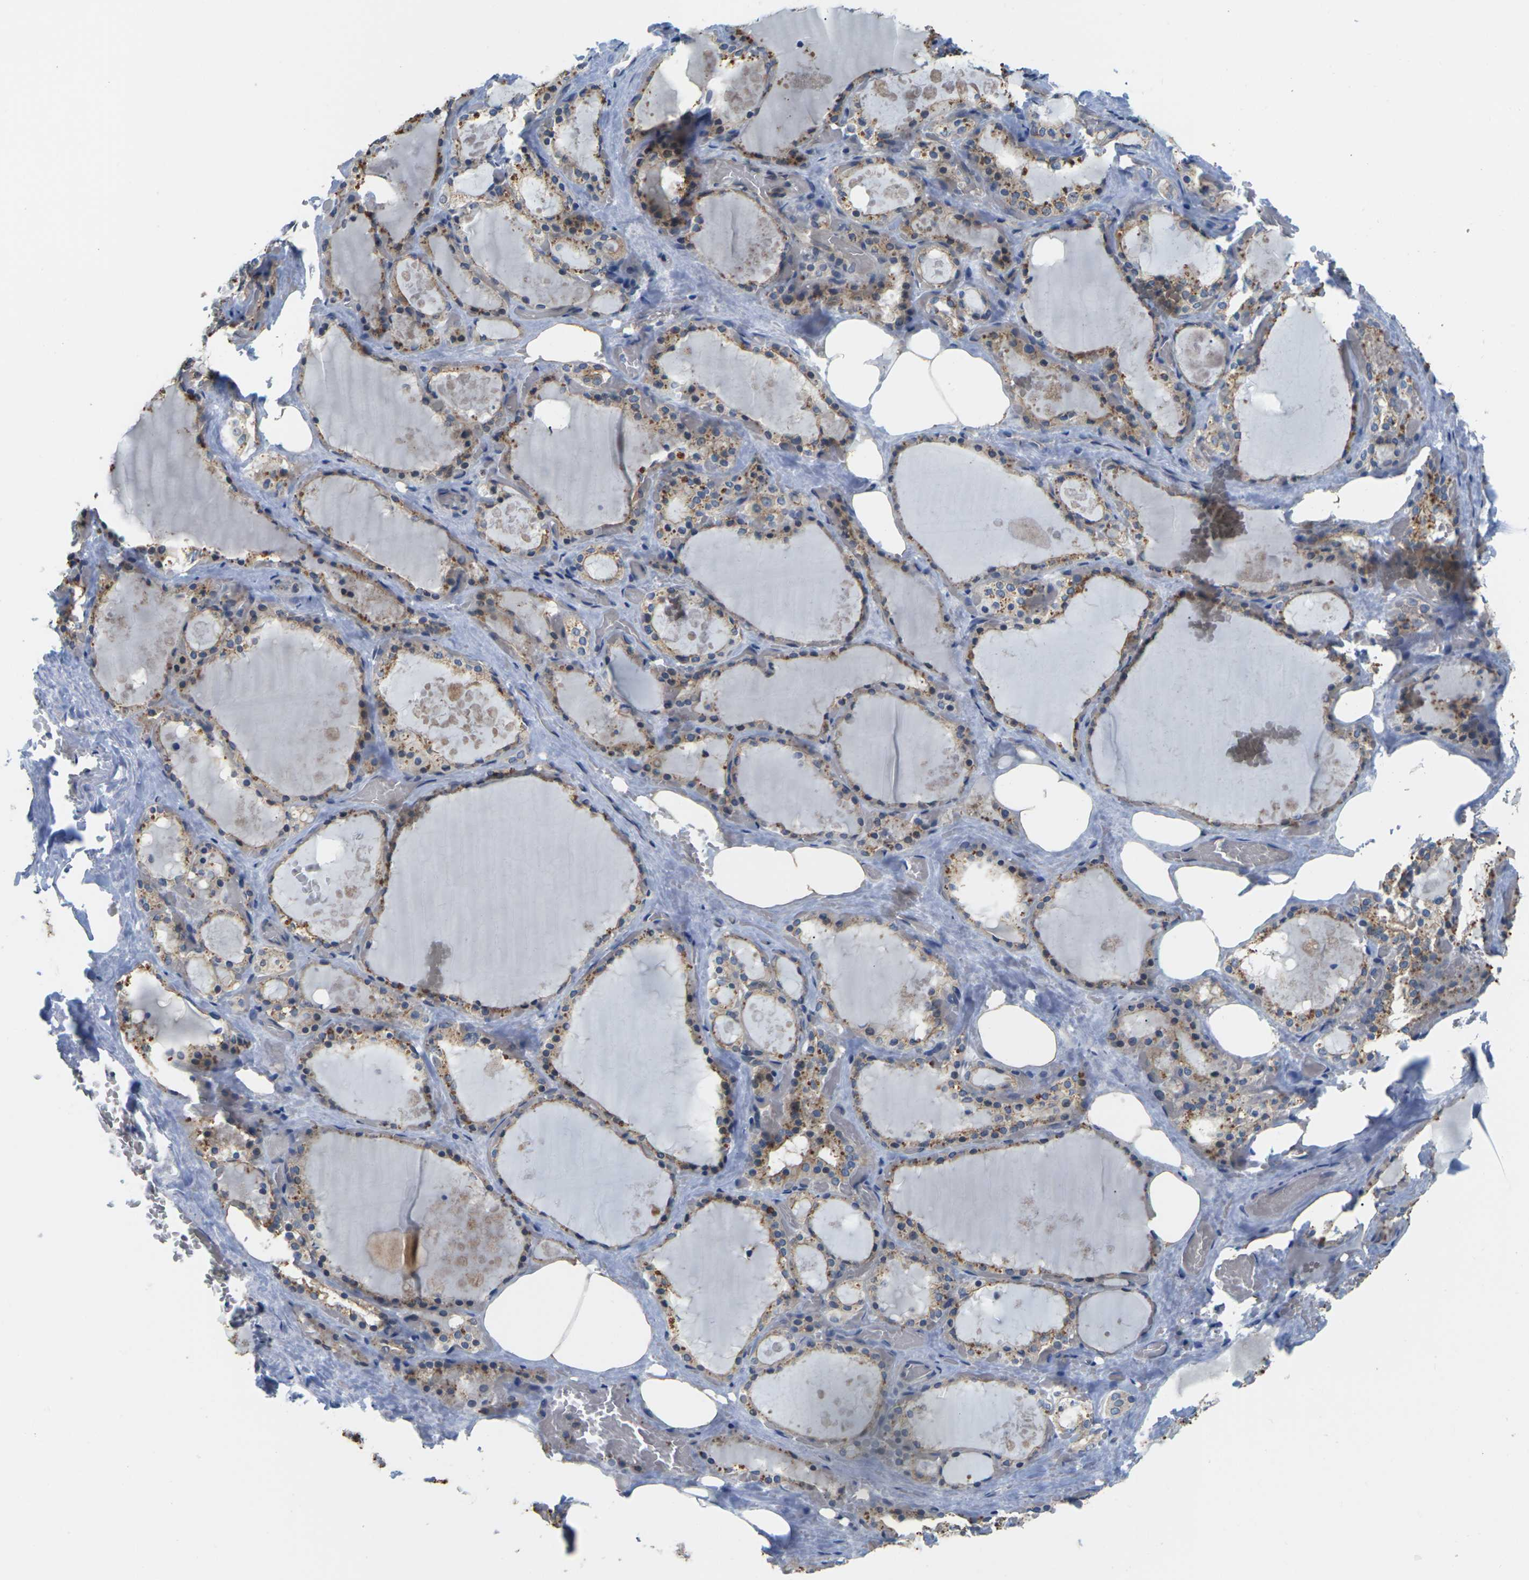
{"staining": {"intensity": "moderate", "quantity": ">75%", "location": "cytoplasmic/membranous"}, "tissue": "thyroid gland", "cell_type": "Glandular cells", "image_type": "normal", "snomed": [{"axis": "morphology", "description": "Normal tissue, NOS"}, {"axis": "topography", "description": "Thyroid gland"}], "caption": "Protein staining of unremarkable thyroid gland shows moderate cytoplasmic/membranous positivity in about >75% of glandular cells. The staining is performed using DAB brown chromogen to label protein expression. The nuclei are counter-stained blue using hematoxylin.", "gene": "SCNN1A", "patient": {"sex": "male", "age": 61}}